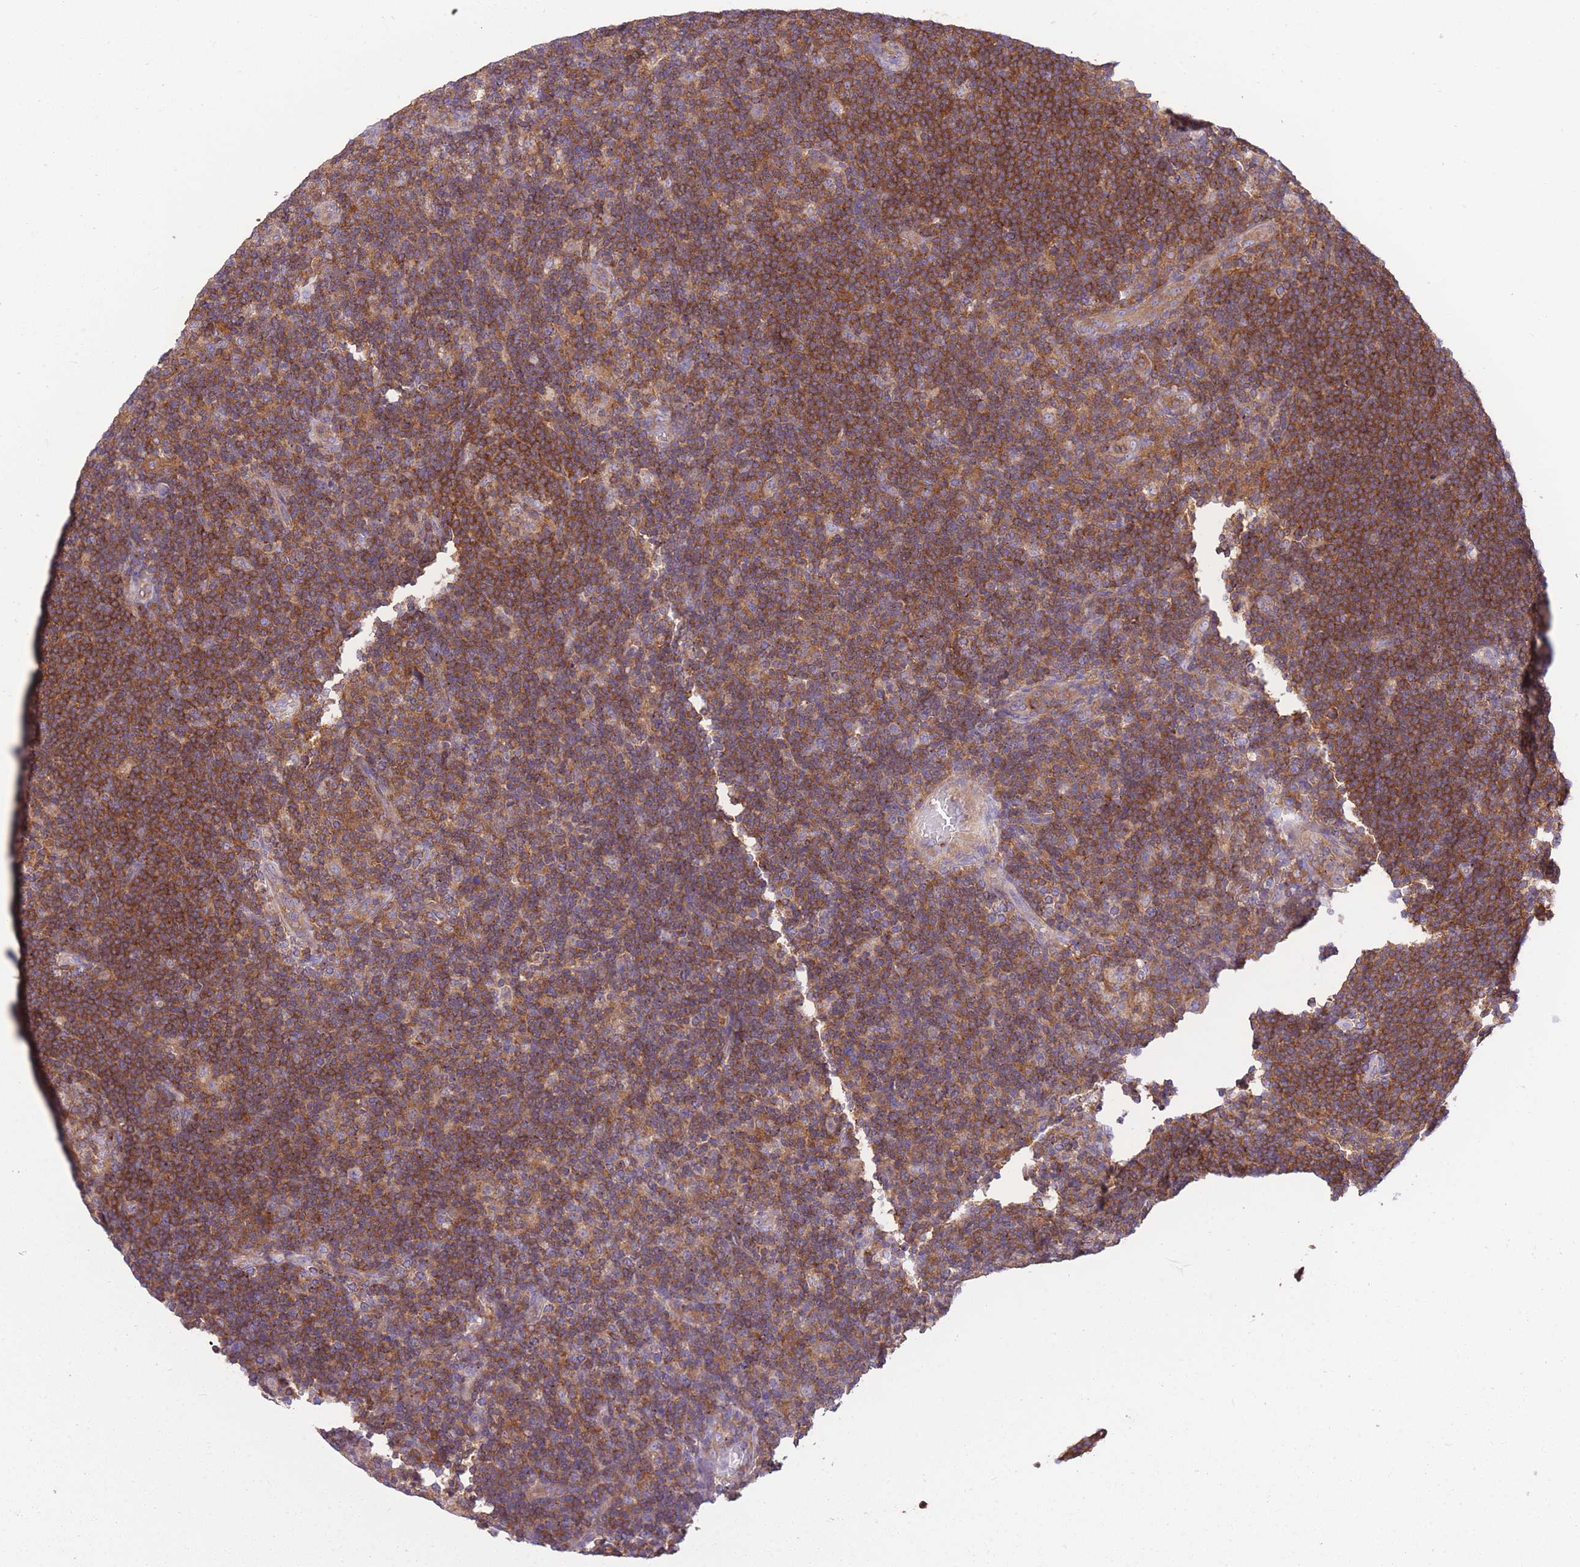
{"staining": {"intensity": "weak", "quantity": ">75%", "location": "cytoplasmic/membranous"}, "tissue": "lymphoma", "cell_type": "Tumor cells", "image_type": "cancer", "snomed": [{"axis": "morphology", "description": "Hodgkin's disease, NOS"}, {"axis": "topography", "description": "Lymph node"}], "caption": "IHC image of neoplastic tissue: human Hodgkin's disease stained using IHC demonstrates low levels of weak protein expression localized specifically in the cytoplasmic/membranous of tumor cells, appearing as a cytoplasmic/membranous brown color.", "gene": "PRKAR1A", "patient": {"sex": "female", "age": 57}}